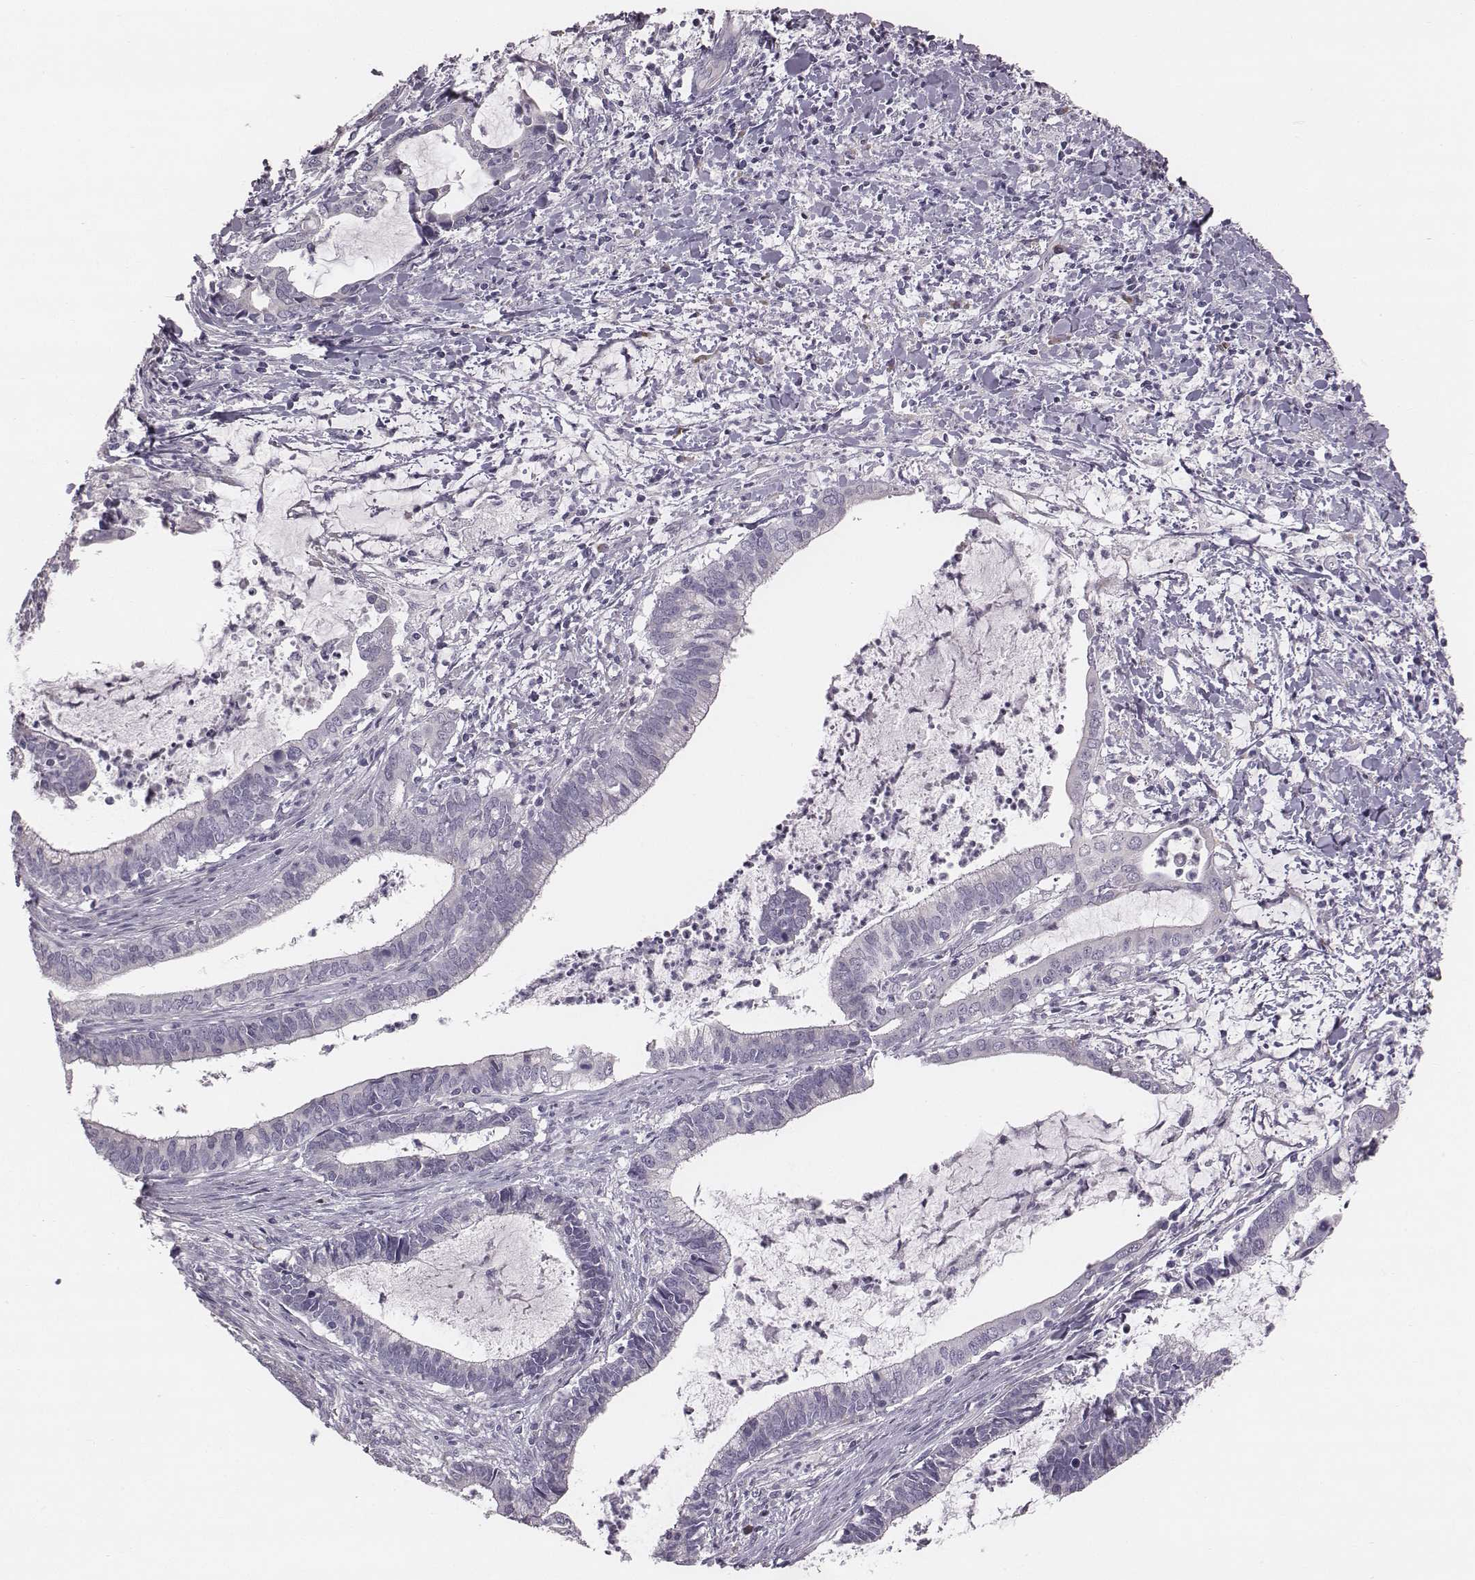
{"staining": {"intensity": "negative", "quantity": "none", "location": "none"}, "tissue": "cervical cancer", "cell_type": "Tumor cells", "image_type": "cancer", "snomed": [{"axis": "morphology", "description": "Adenocarcinoma, NOS"}, {"axis": "topography", "description": "Cervix"}], "caption": "There is no significant positivity in tumor cells of cervical cancer. (DAB IHC with hematoxylin counter stain).", "gene": "C6orf58", "patient": {"sex": "female", "age": 42}}